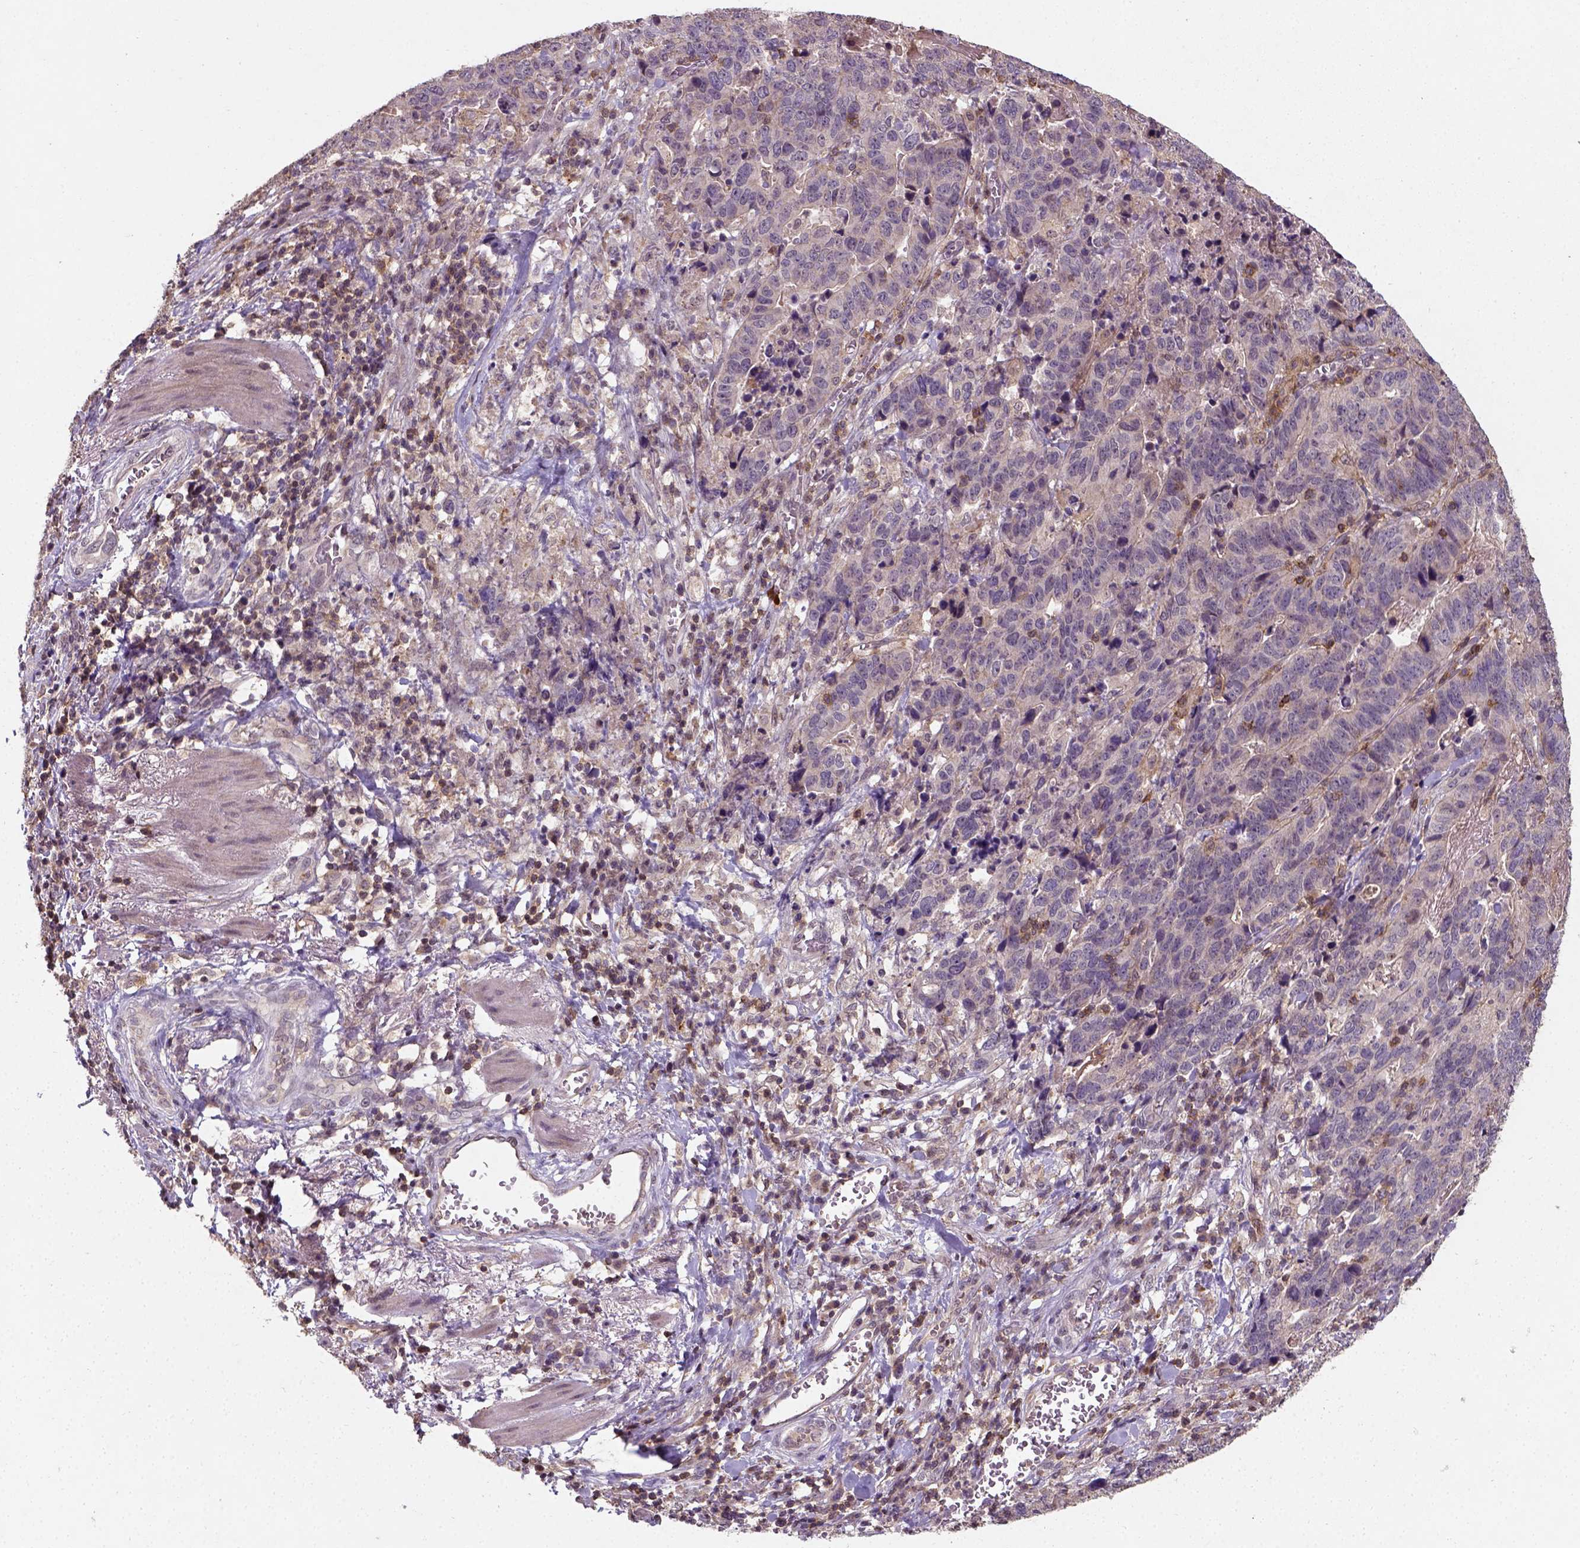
{"staining": {"intensity": "negative", "quantity": "none", "location": "none"}, "tissue": "stomach cancer", "cell_type": "Tumor cells", "image_type": "cancer", "snomed": [{"axis": "morphology", "description": "Adenocarcinoma, NOS"}, {"axis": "topography", "description": "Stomach, upper"}], "caption": "This is an IHC image of stomach cancer (adenocarcinoma). There is no staining in tumor cells.", "gene": "CAMKK1", "patient": {"sex": "female", "age": 67}}